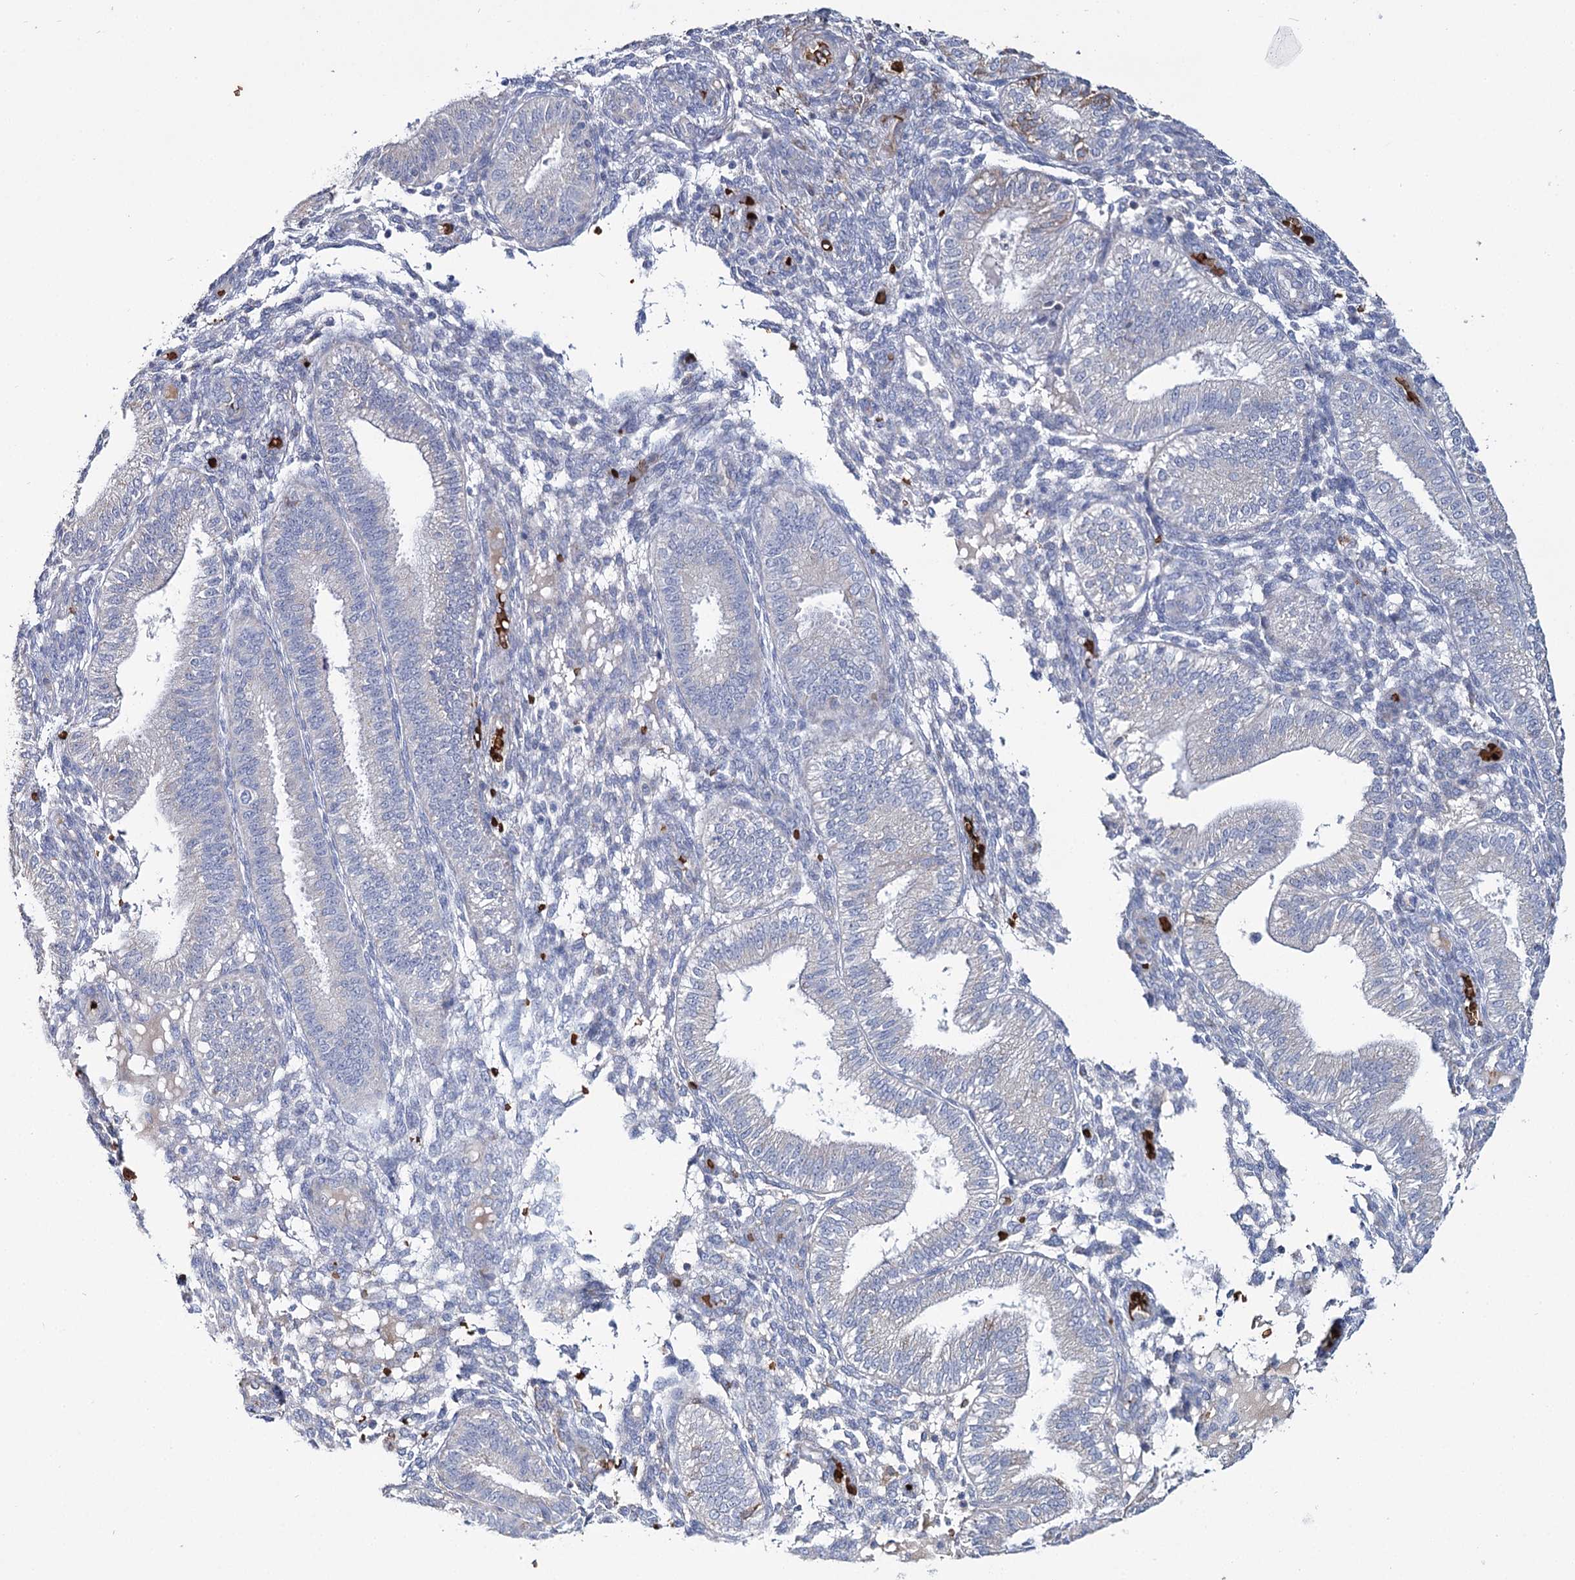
{"staining": {"intensity": "negative", "quantity": "none", "location": "none"}, "tissue": "endometrium", "cell_type": "Cells in endometrial stroma", "image_type": "normal", "snomed": [{"axis": "morphology", "description": "Normal tissue, NOS"}, {"axis": "topography", "description": "Endometrium"}], "caption": "The photomicrograph shows no significant expression in cells in endometrial stroma of endometrium.", "gene": "GBF1", "patient": {"sex": "female", "age": 39}}